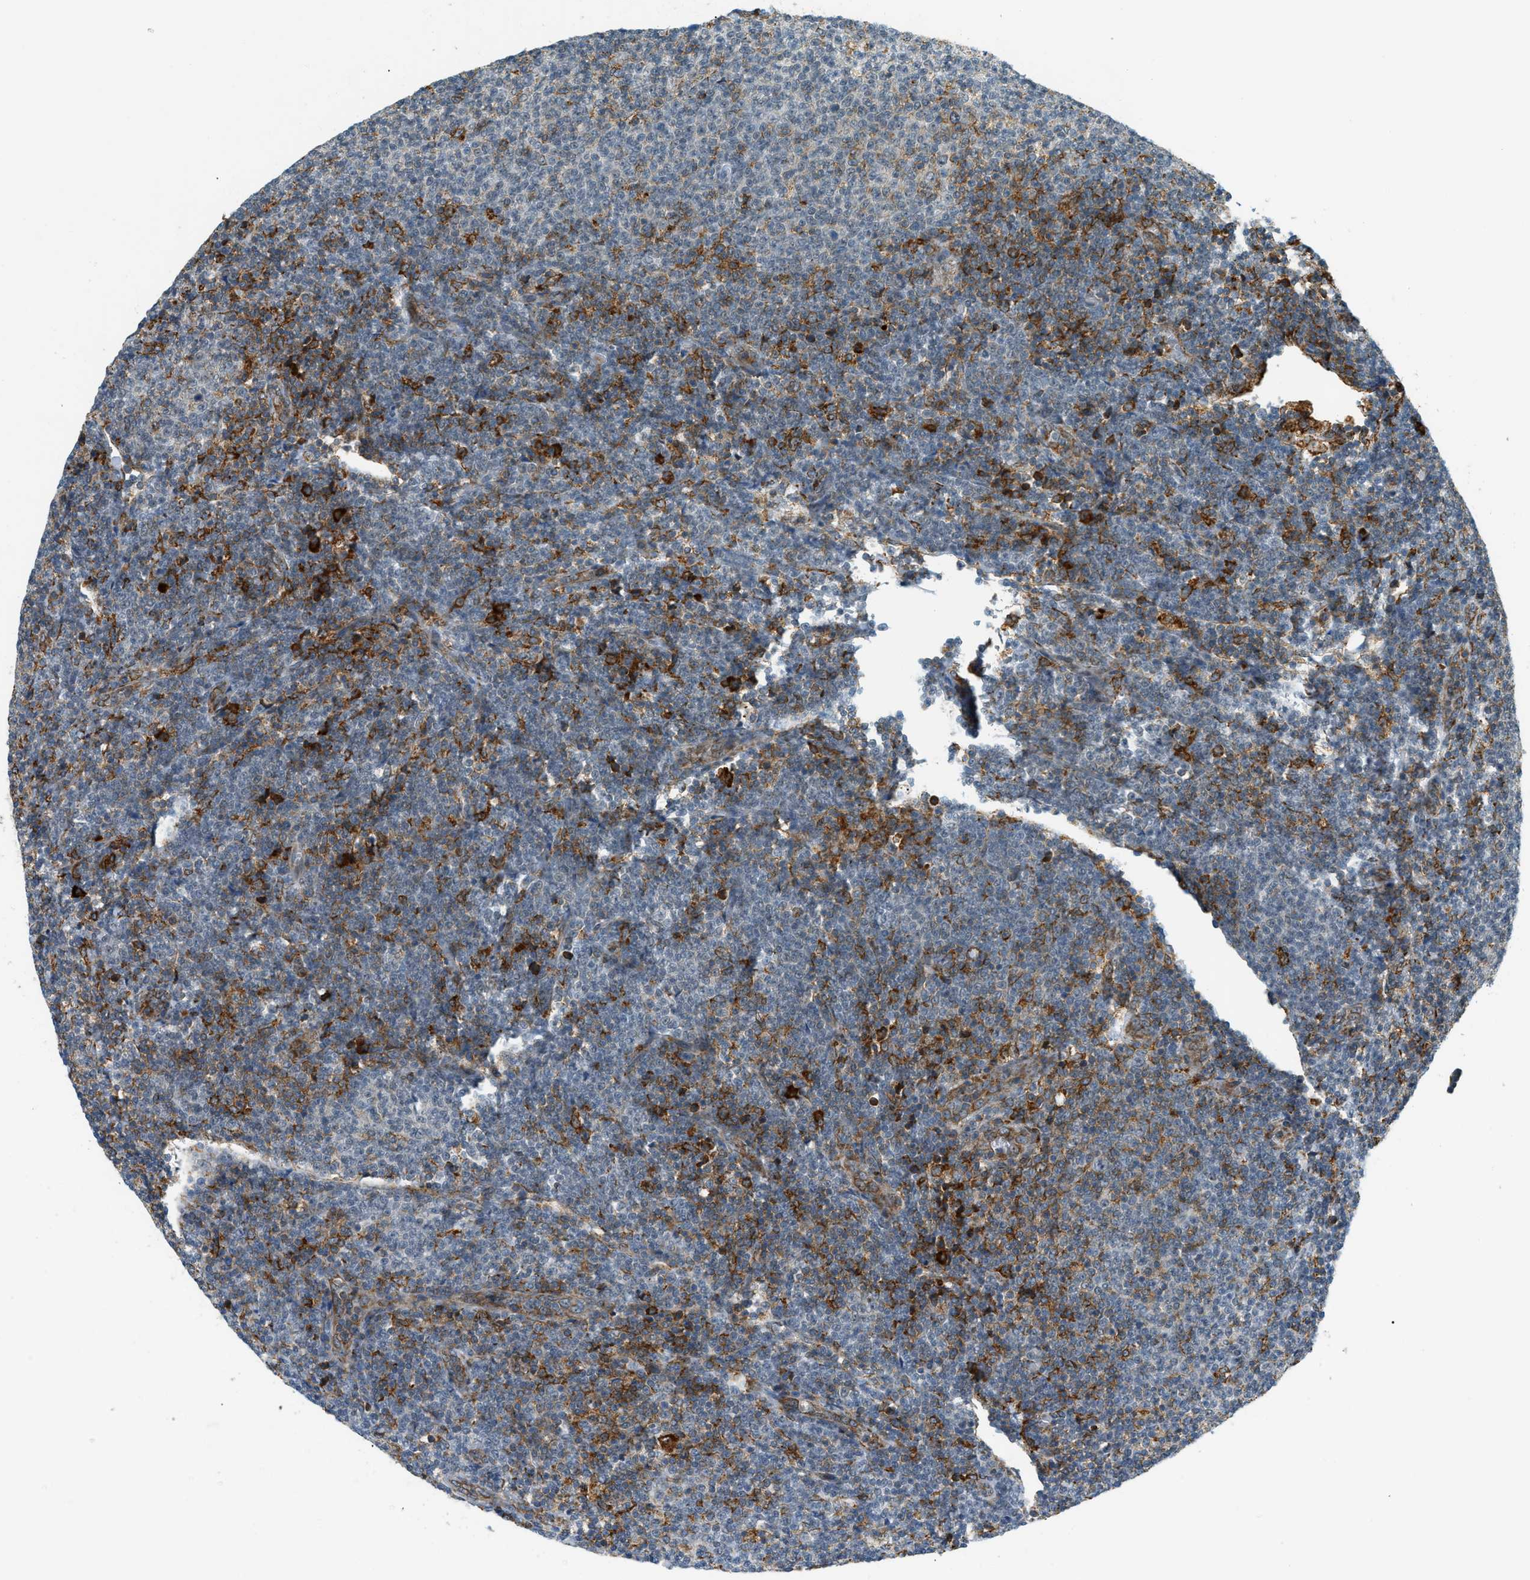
{"staining": {"intensity": "moderate", "quantity": "<25%", "location": "cytoplasmic/membranous"}, "tissue": "lymphoma", "cell_type": "Tumor cells", "image_type": "cancer", "snomed": [{"axis": "morphology", "description": "Malignant lymphoma, non-Hodgkin's type, Low grade"}, {"axis": "topography", "description": "Lymph node"}], "caption": "This is a photomicrograph of immunohistochemistry (IHC) staining of low-grade malignant lymphoma, non-Hodgkin's type, which shows moderate expression in the cytoplasmic/membranous of tumor cells.", "gene": "SEMA4D", "patient": {"sex": "male", "age": 66}}